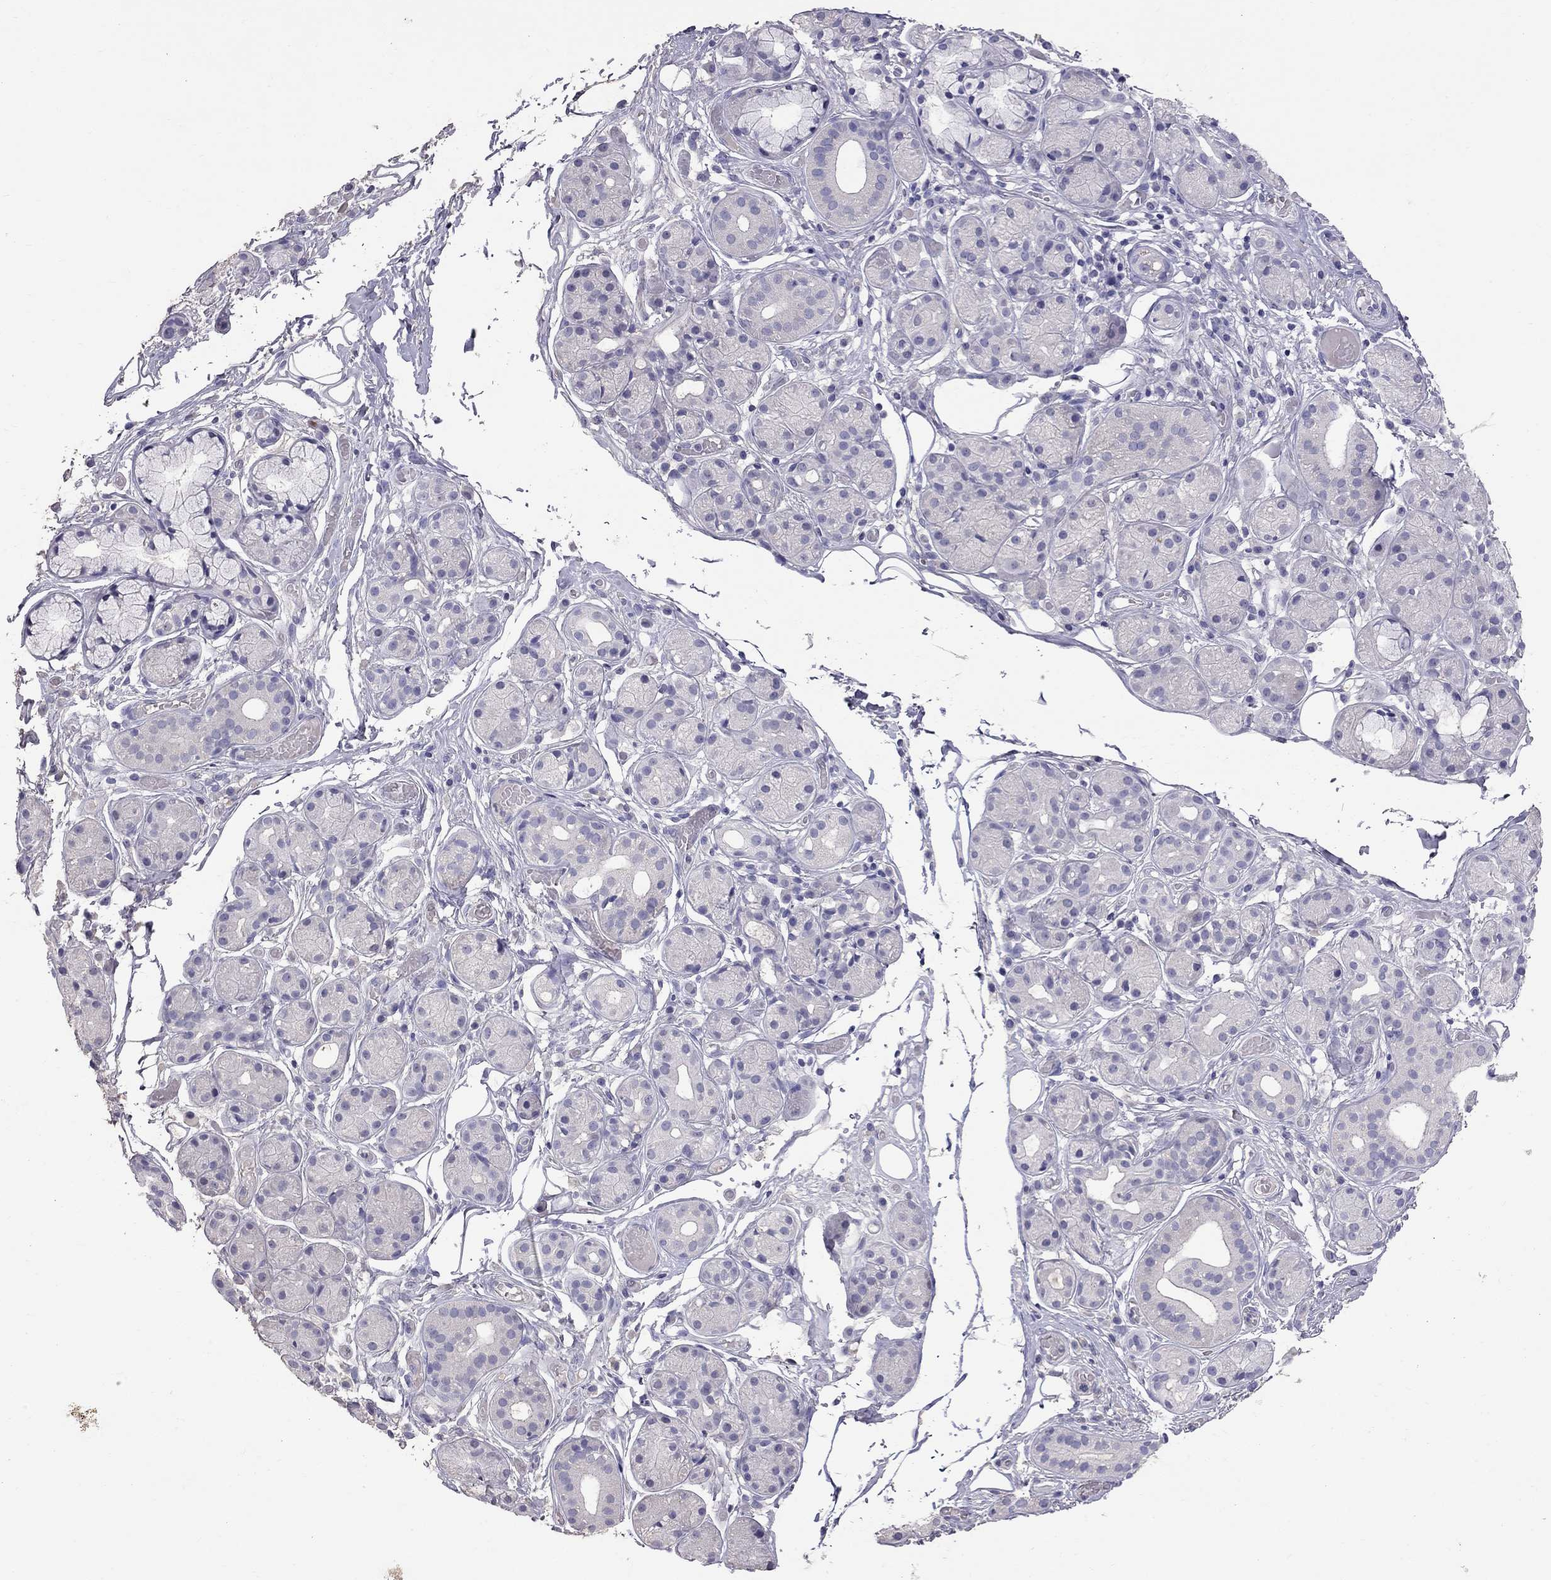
{"staining": {"intensity": "negative", "quantity": "none", "location": "none"}, "tissue": "salivary gland", "cell_type": "Glandular cells", "image_type": "normal", "snomed": [{"axis": "morphology", "description": "Normal tissue, NOS"}, {"axis": "topography", "description": "Salivary gland"}, {"axis": "topography", "description": "Peripheral nerve tissue"}], "caption": "Immunohistochemistry histopathology image of unremarkable human salivary gland stained for a protein (brown), which displays no staining in glandular cells. (DAB (3,3'-diaminobenzidine) immunohistochemistry visualized using brightfield microscopy, high magnification).", "gene": "CFAP91", "patient": {"sex": "male", "age": 71}}